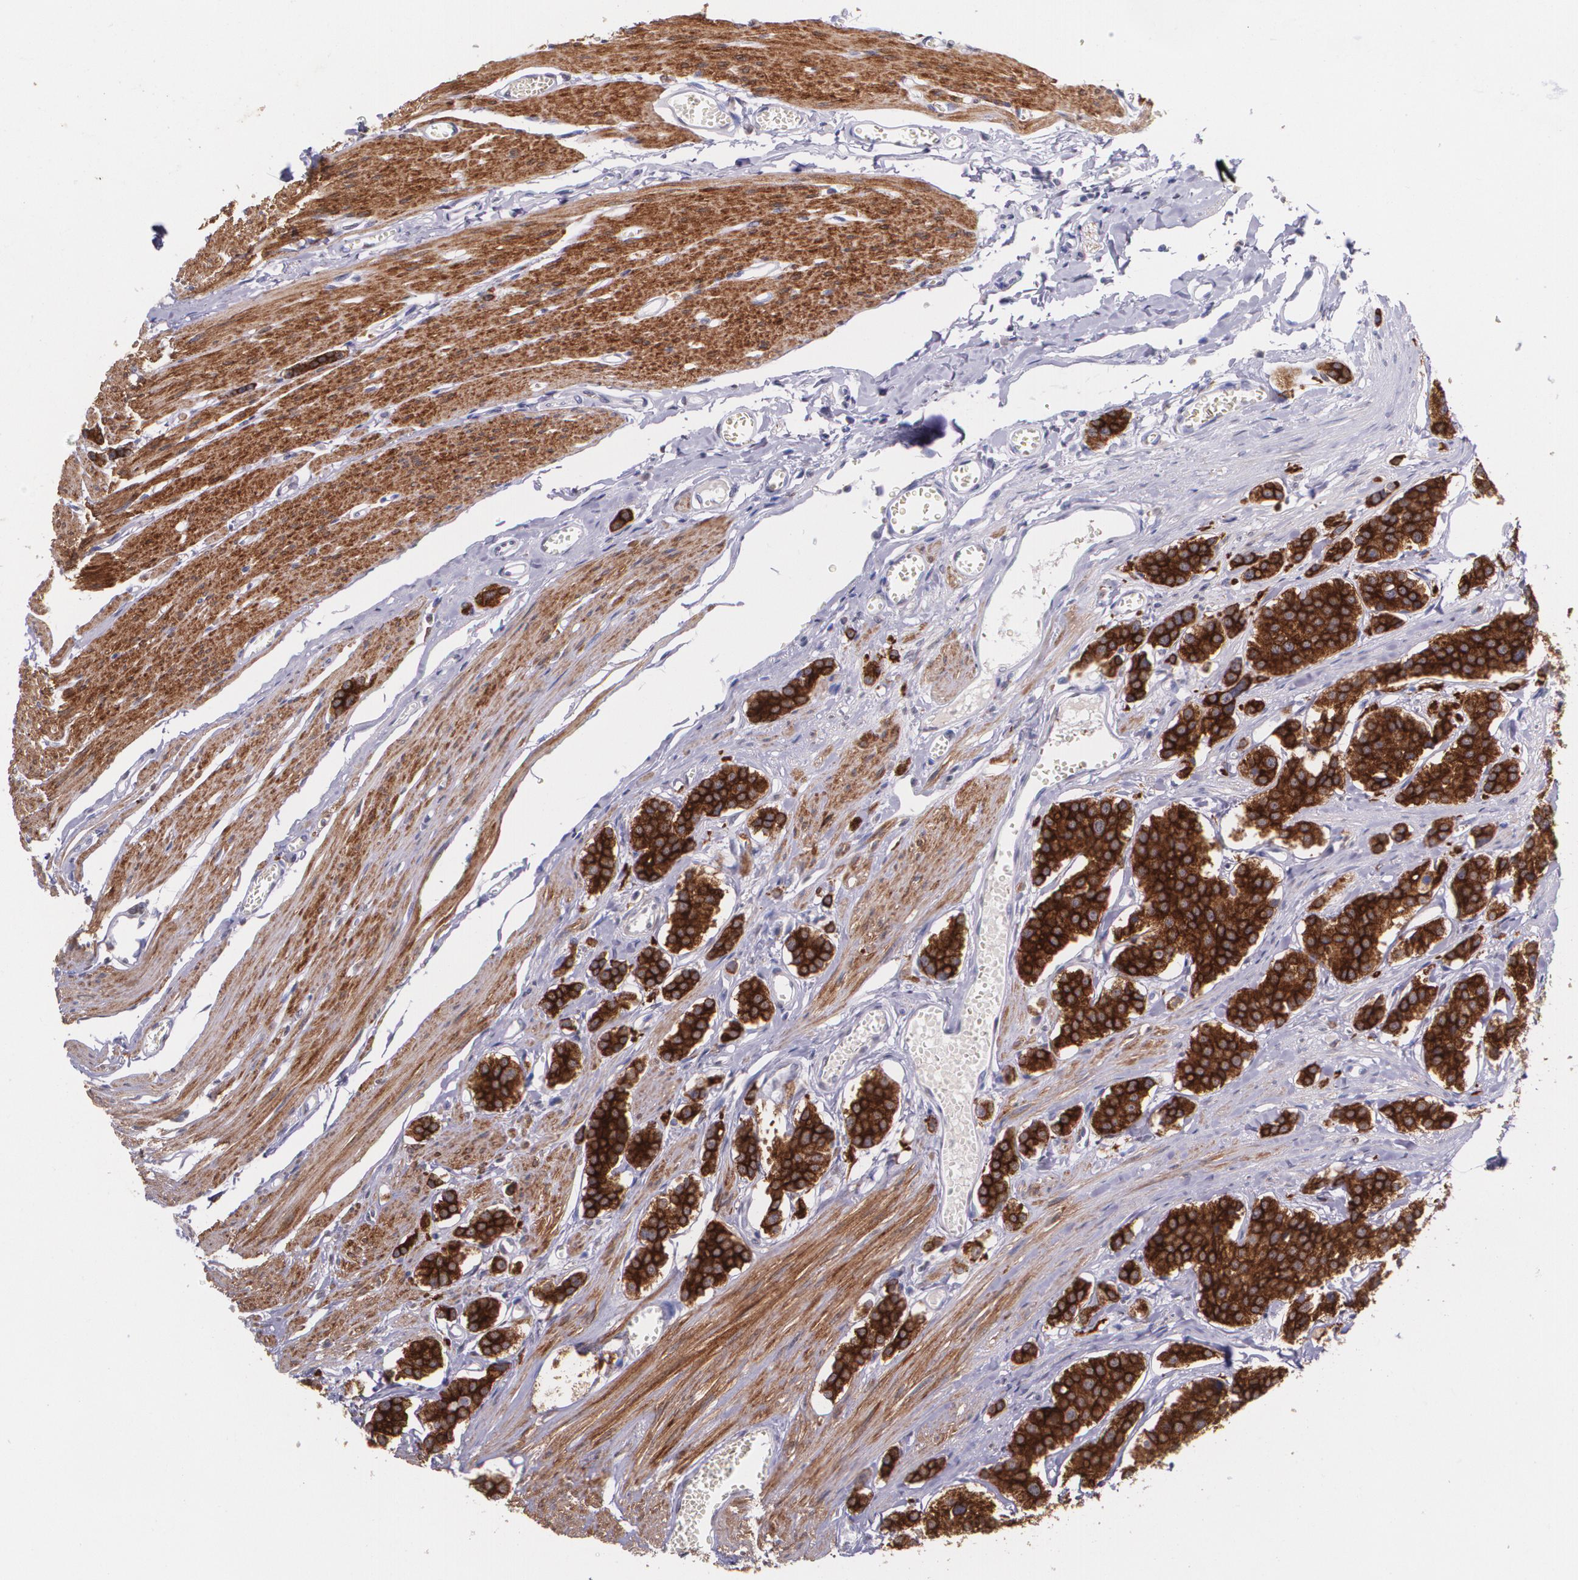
{"staining": {"intensity": "strong", "quantity": ">75%", "location": "cytoplasmic/membranous"}, "tissue": "carcinoid", "cell_type": "Tumor cells", "image_type": "cancer", "snomed": [{"axis": "morphology", "description": "Carcinoid, malignant, NOS"}, {"axis": "topography", "description": "Small intestine"}], "caption": "A histopathology image of carcinoid stained for a protein displays strong cytoplasmic/membranous brown staining in tumor cells.", "gene": "RTN1", "patient": {"sex": "male", "age": 60}}